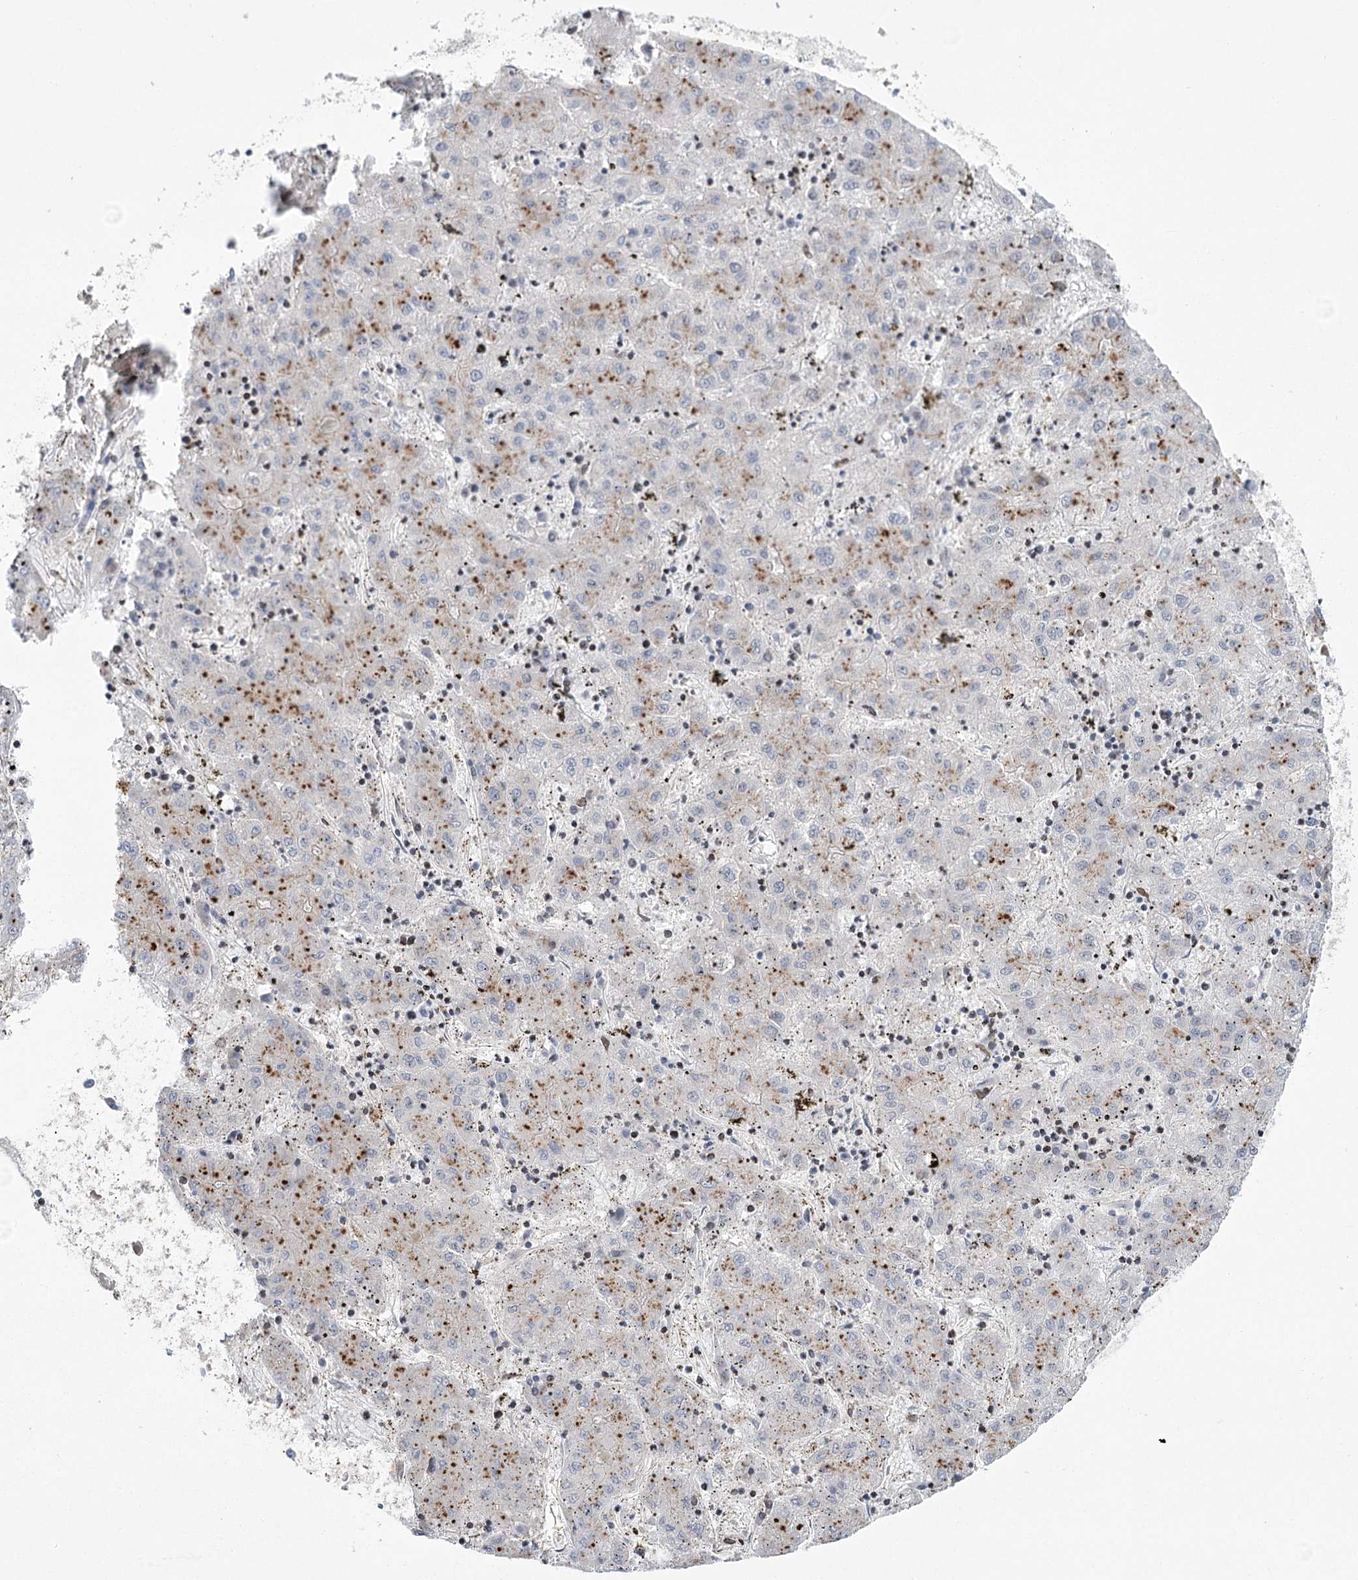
{"staining": {"intensity": "moderate", "quantity": "<25%", "location": "cytoplasmic/membranous"}, "tissue": "liver cancer", "cell_type": "Tumor cells", "image_type": "cancer", "snomed": [{"axis": "morphology", "description": "Carcinoma, Hepatocellular, NOS"}, {"axis": "topography", "description": "Liver"}], "caption": "Brown immunohistochemical staining in liver cancer exhibits moderate cytoplasmic/membranous expression in about <25% of tumor cells.", "gene": "NME7", "patient": {"sex": "male", "age": 72}}